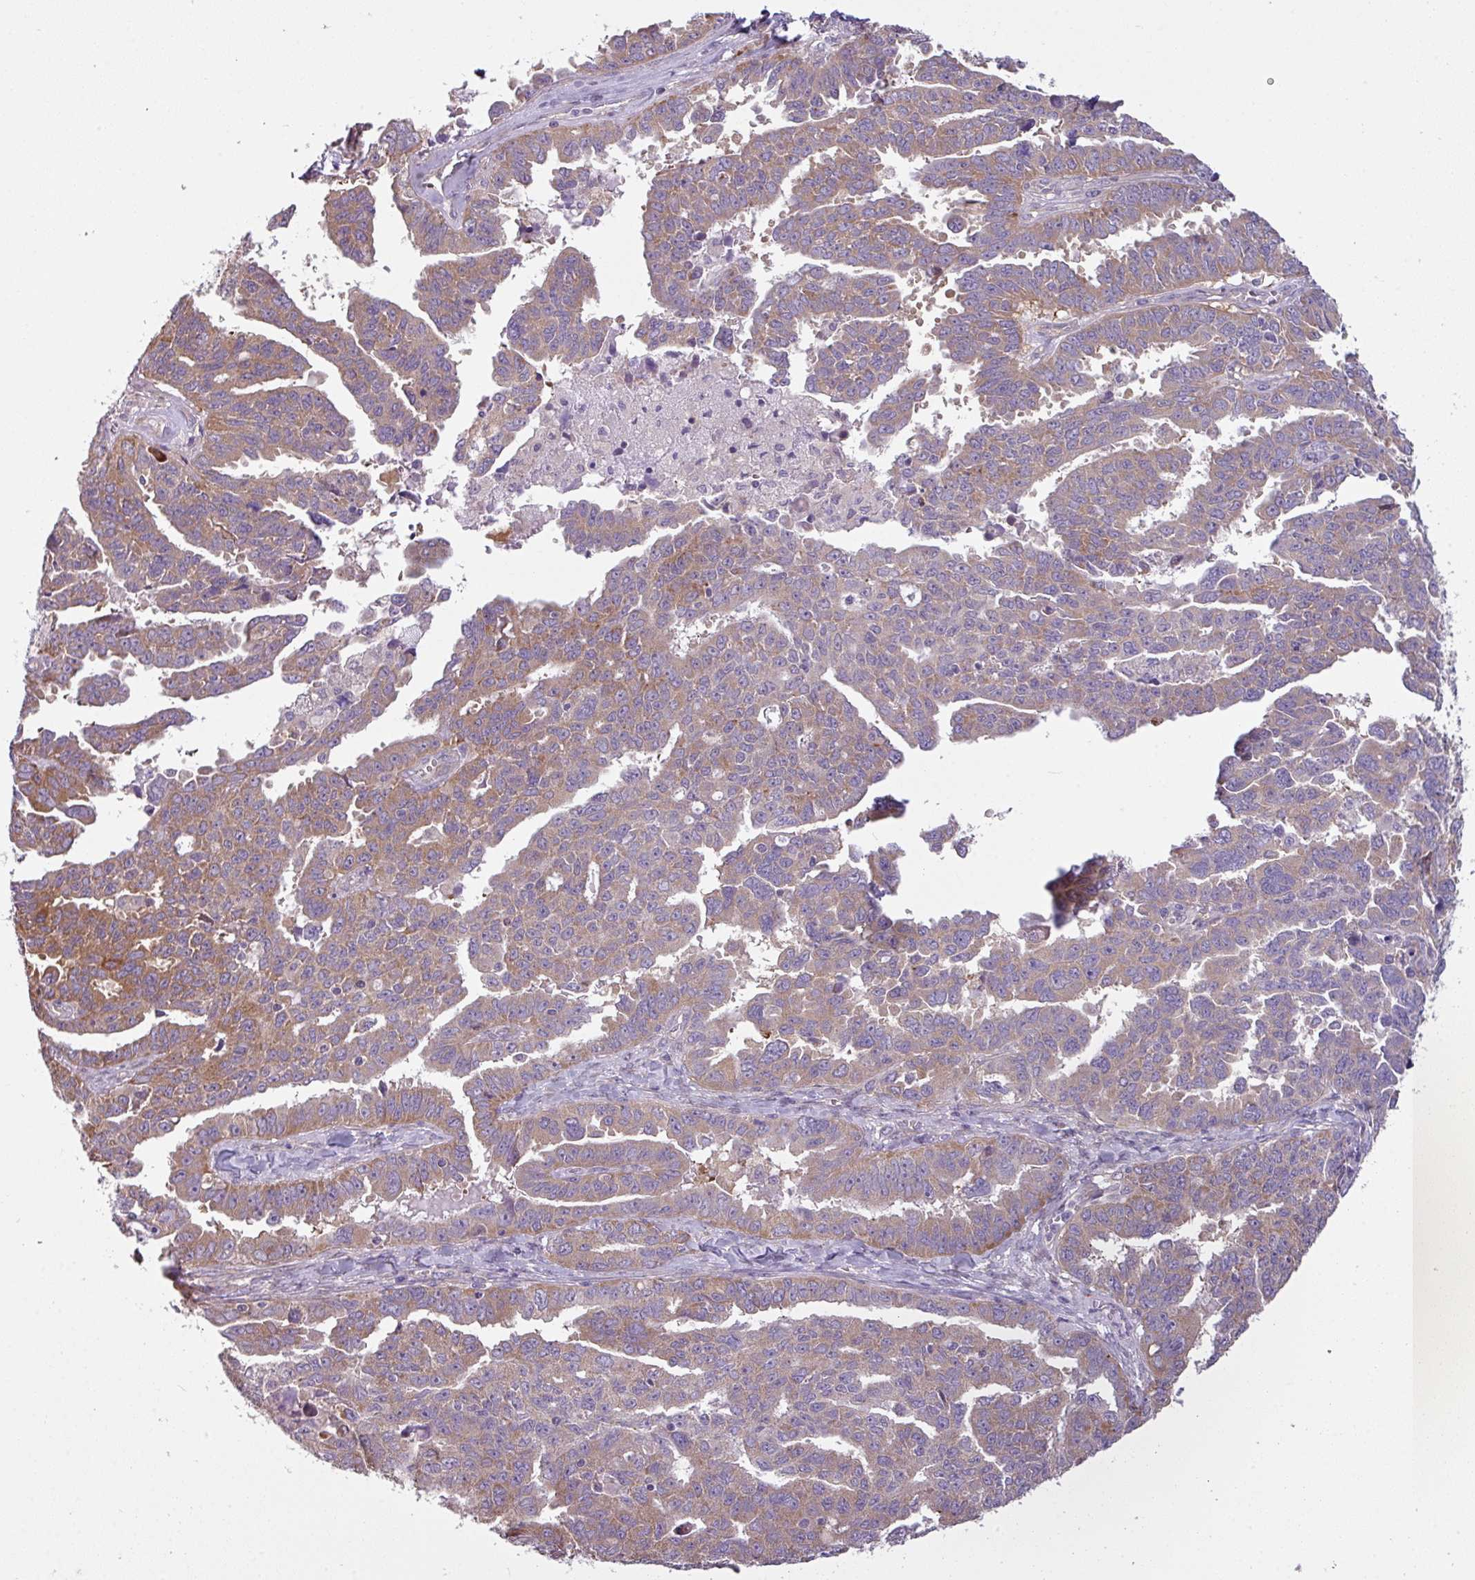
{"staining": {"intensity": "moderate", "quantity": "25%-75%", "location": "cytoplasmic/membranous"}, "tissue": "ovarian cancer", "cell_type": "Tumor cells", "image_type": "cancer", "snomed": [{"axis": "morphology", "description": "Adenocarcinoma, NOS"}, {"axis": "morphology", "description": "Carcinoma, endometroid"}, {"axis": "topography", "description": "Ovary"}], "caption": "Immunohistochemistry (IHC) micrograph of ovarian cancer (endometroid carcinoma) stained for a protein (brown), which demonstrates medium levels of moderate cytoplasmic/membranous positivity in about 25%-75% of tumor cells.", "gene": "CAMK2B", "patient": {"sex": "female", "age": 72}}